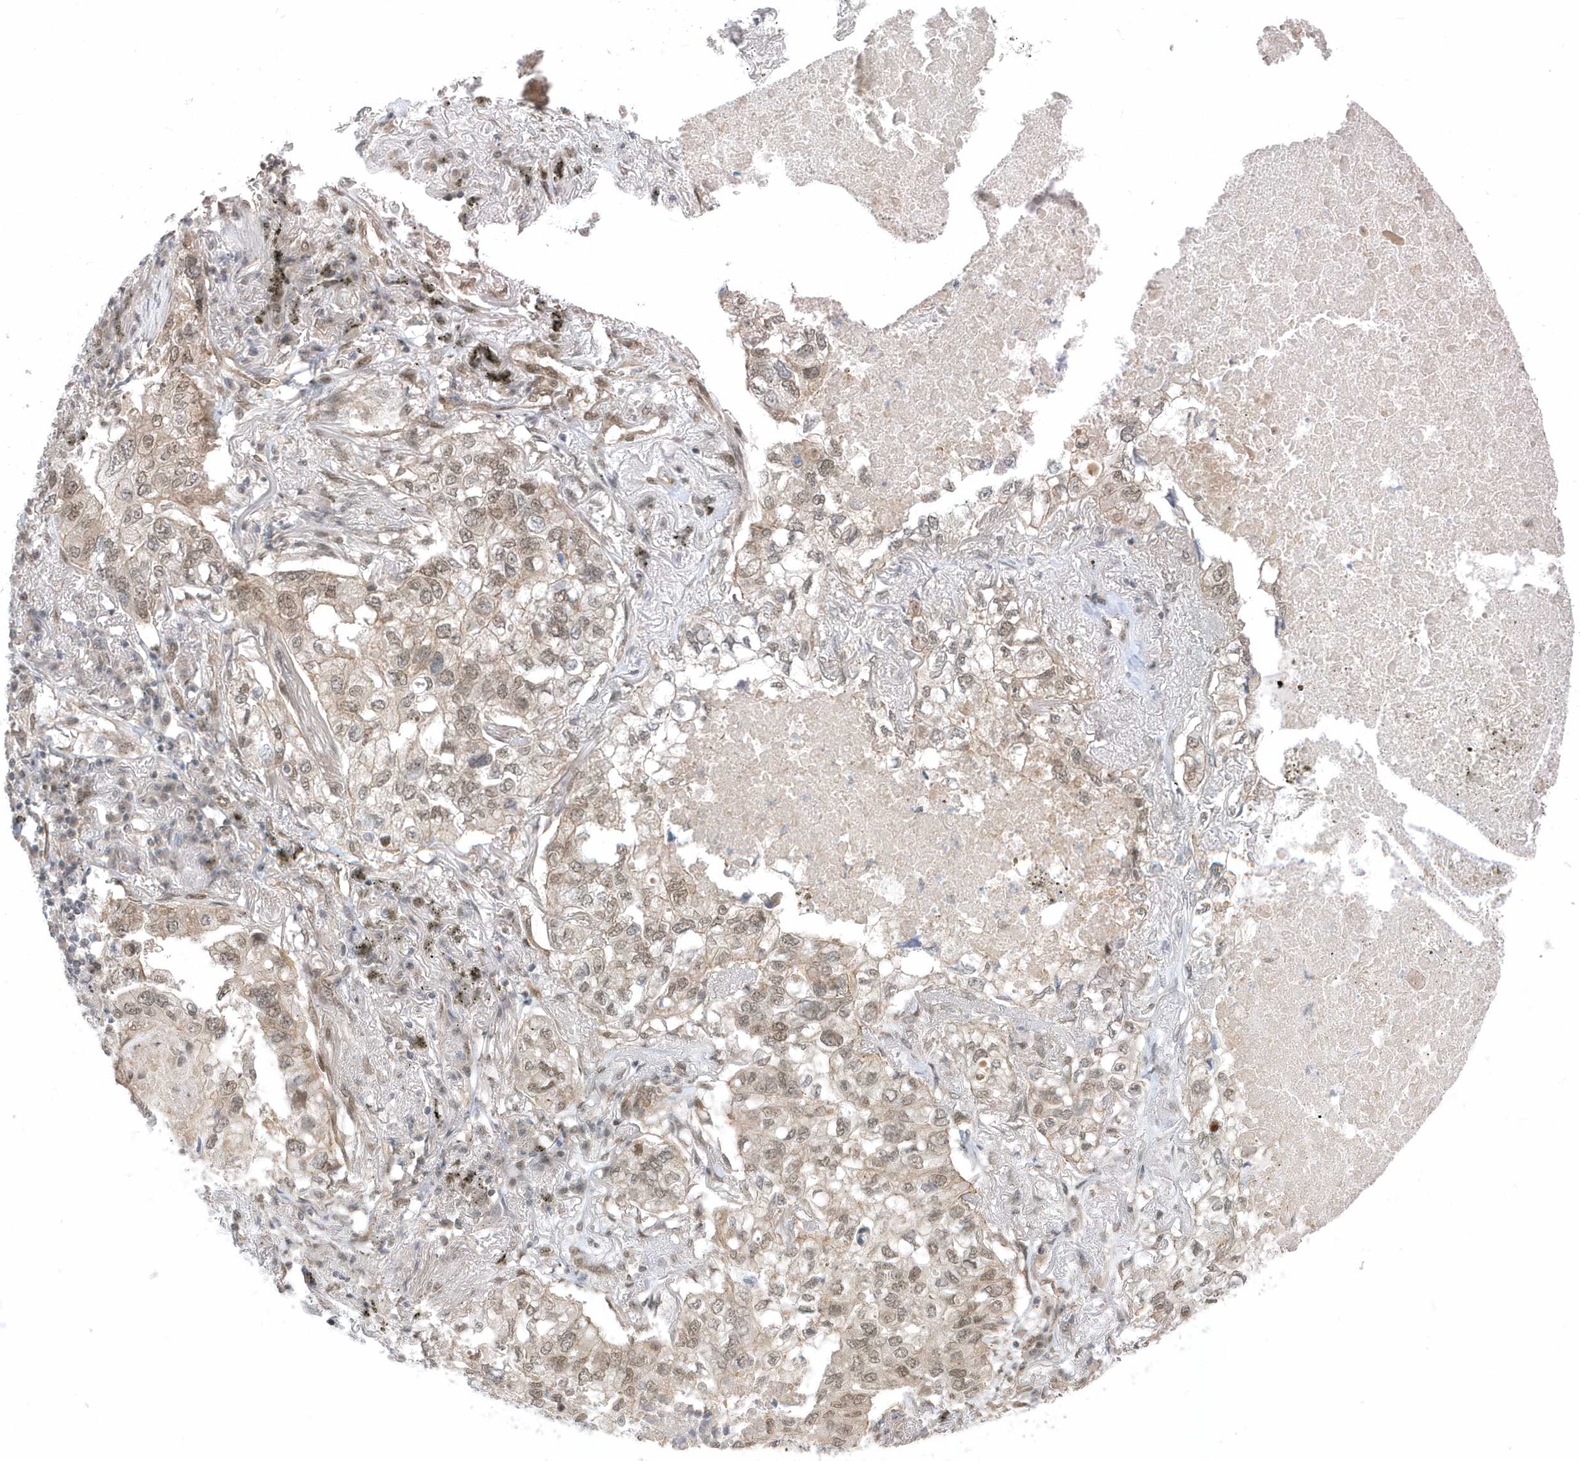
{"staining": {"intensity": "weak", "quantity": ">75%", "location": "cytoplasmic/membranous,nuclear"}, "tissue": "lung cancer", "cell_type": "Tumor cells", "image_type": "cancer", "snomed": [{"axis": "morphology", "description": "Adenocarcinoma, NOS"}, {"axis": "topography", "description": "Lung"}], "caption": "Tumor cells reveal weak cytoplasmic/membranous and nuclear positivity in about >75% of cells in lung cancer. Nuclei are stained in blue.", "gene": "USP53", "patient": {"sex": "male", "age": 65}}